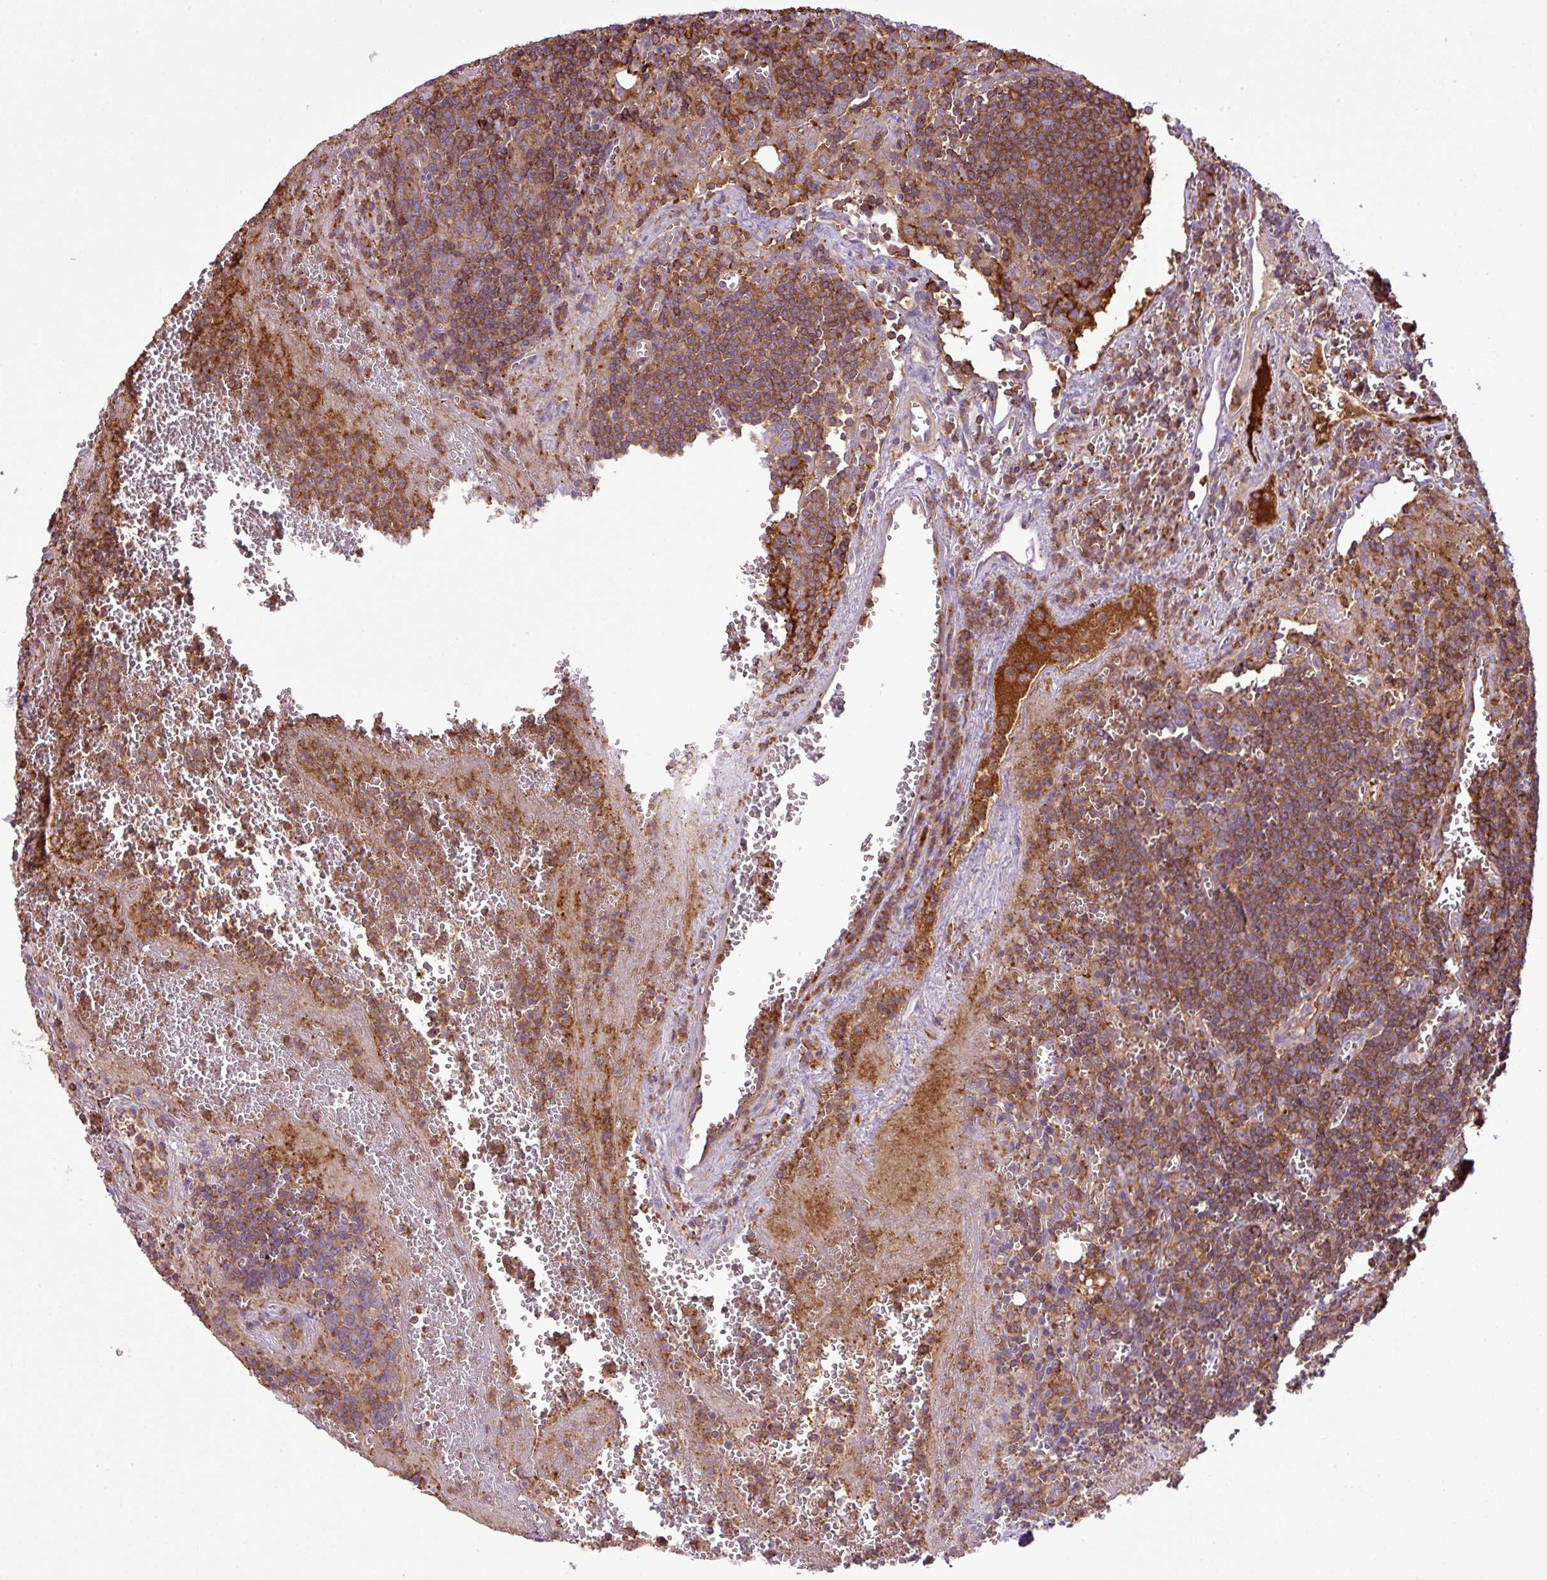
{"staining": {"intensity": "moderate", "quantity": "25%-75%", "location": "cytoplasmic/membranous"}, "tissue": "lymph node", "cell_type": "Germinal center cells", "image_type": "normal", "snomed": [{"axis": "morphology", "description": "Normal tissue, NOS"}, {"axis": "topography", "description": "Lymph node"}], "caption": "The photomicrograph reveals a brown stain indicating the presence of a protein in the cytoplasmic/membranous of germinal center cells in lymph node.", "gene": "PGAP6", "patient": {"sex": "male", "age": 50}}